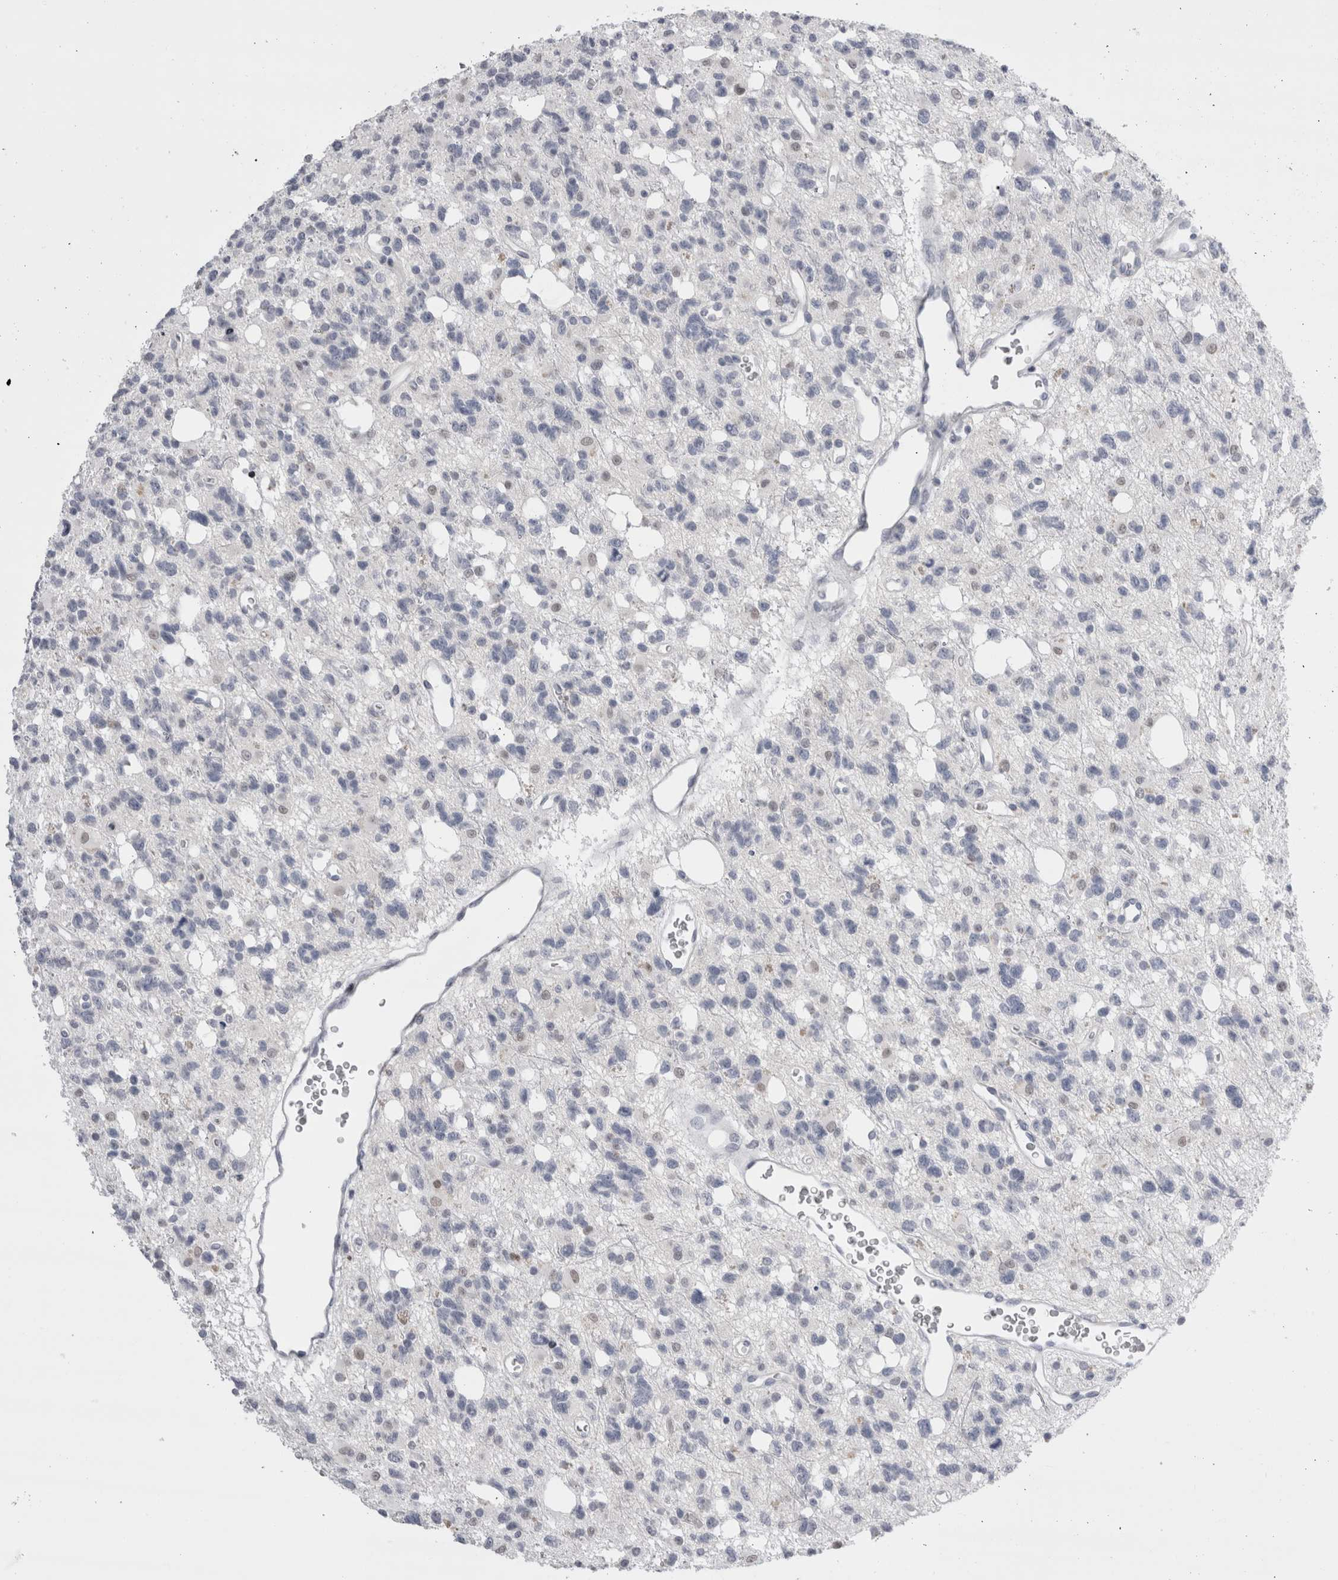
{"staining": {"intensity": "negative", "quantity": "none", "location": "none"}, "tissue": "glioma", "cell_type": "Tumor cells", "image_type": "cancer", "snomed": [{"axis": "morphology", "description": "Glioma, malignant, High grade"}, {"axis": "topography", "description": "Brain"}], "caption": "Malignant glioma (high-grade) was stained to show a protein in brown. There is no significant staining in tumor cells.", "gene": "FNDC8", "patient": {"sex": "female", "age": 62}}